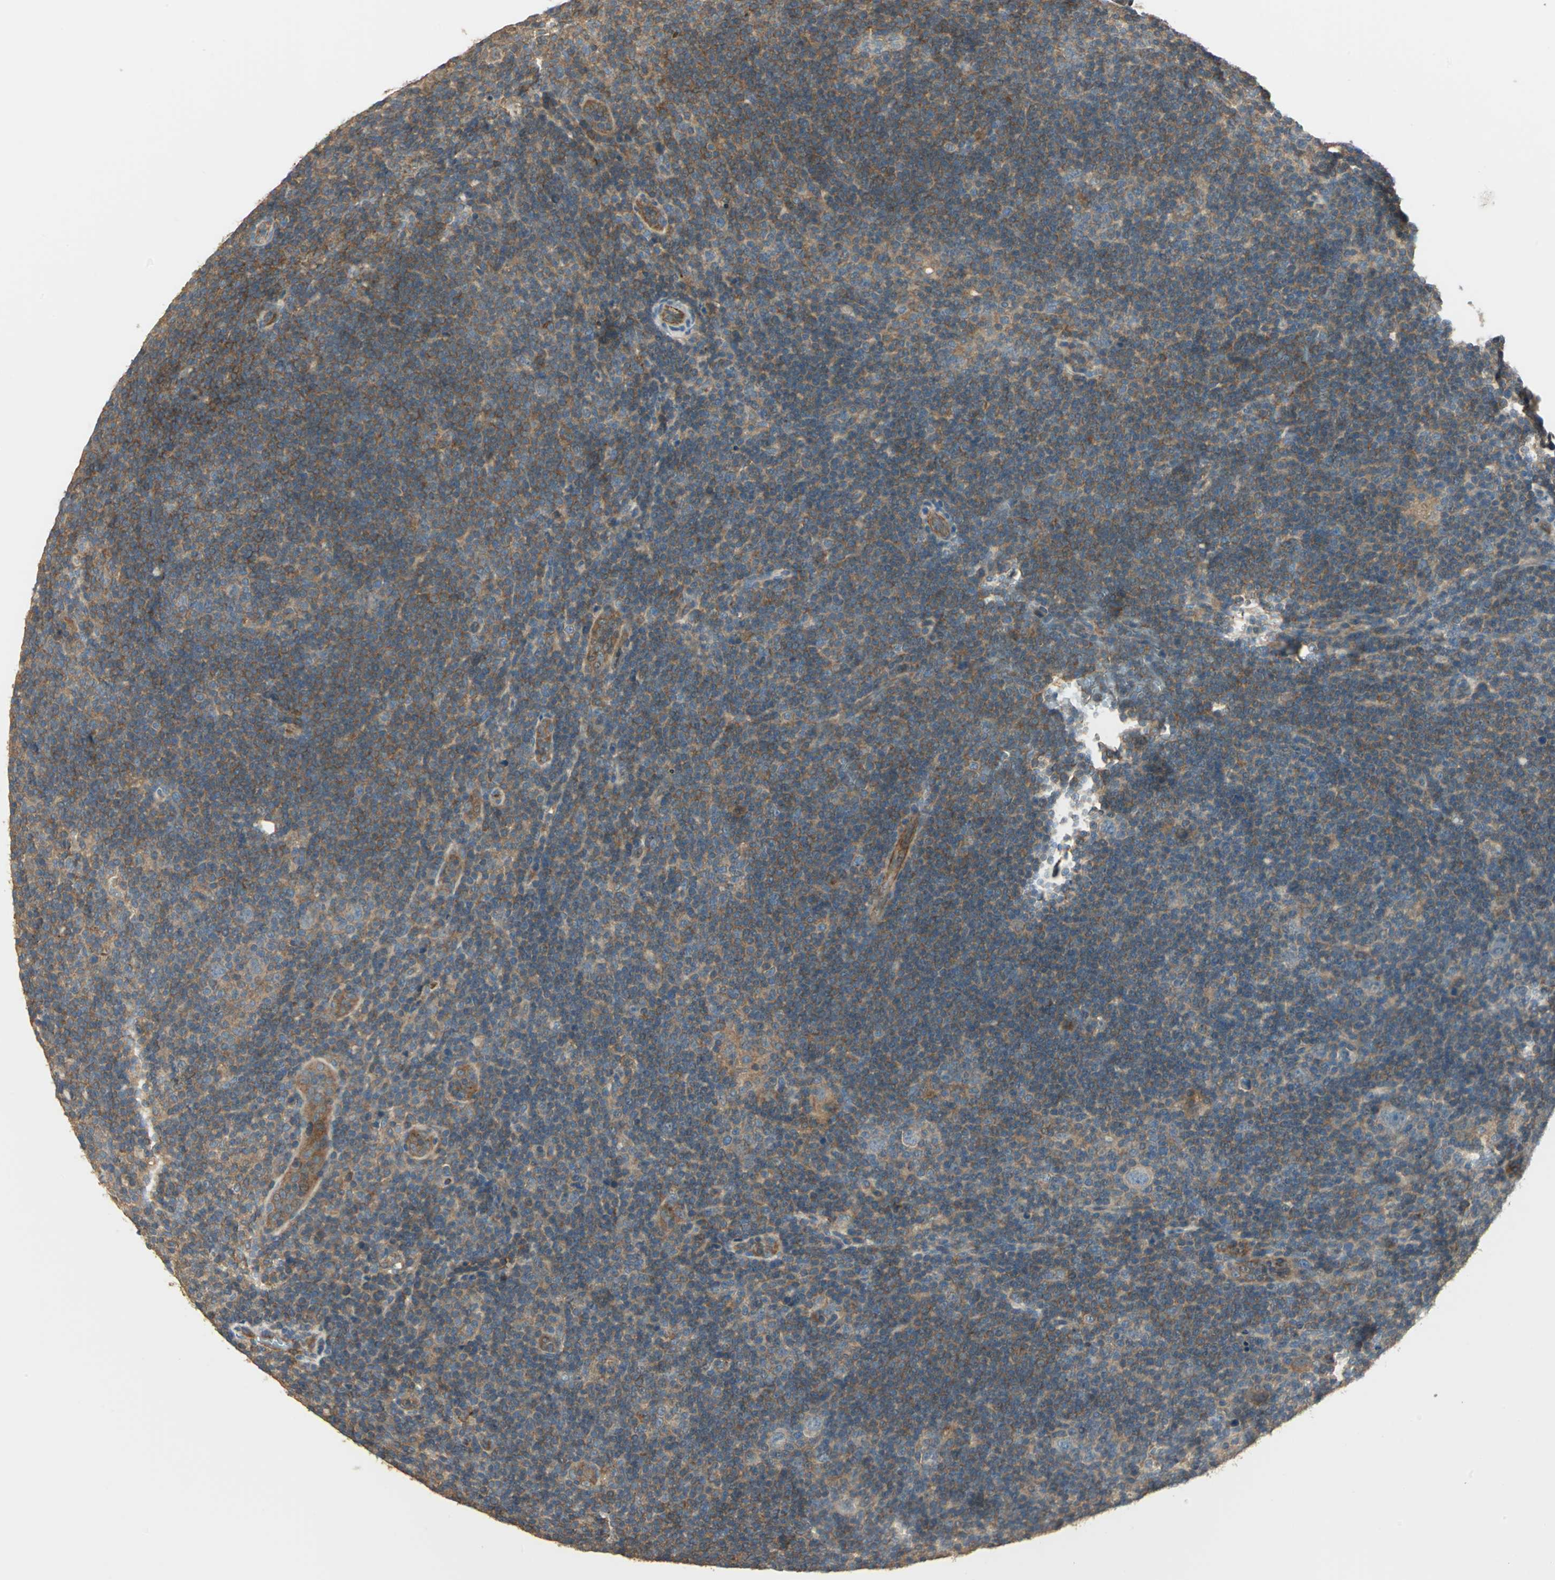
{"staining": {"intensity": "moderate", "quantity": ">75%", "location": "cytoplasmic/membranous"}, "tissue": "lymphoma", "cell_type": "Tumor cells", "image_type": "cancer", "snomed": [{"axis": "morphology", "description": "Hodgkin's disease, NOS"}, {"axis": "topography", "description": "Lymph node"}], "caption": "A medium amount of moderate cytoplasmic/membranous expression is present in approximately >75% of tumor cells in Hodgkin's disease tissue.", "gene": "RAPGEF1", "patient": {"sex": "female", "age": 57}}